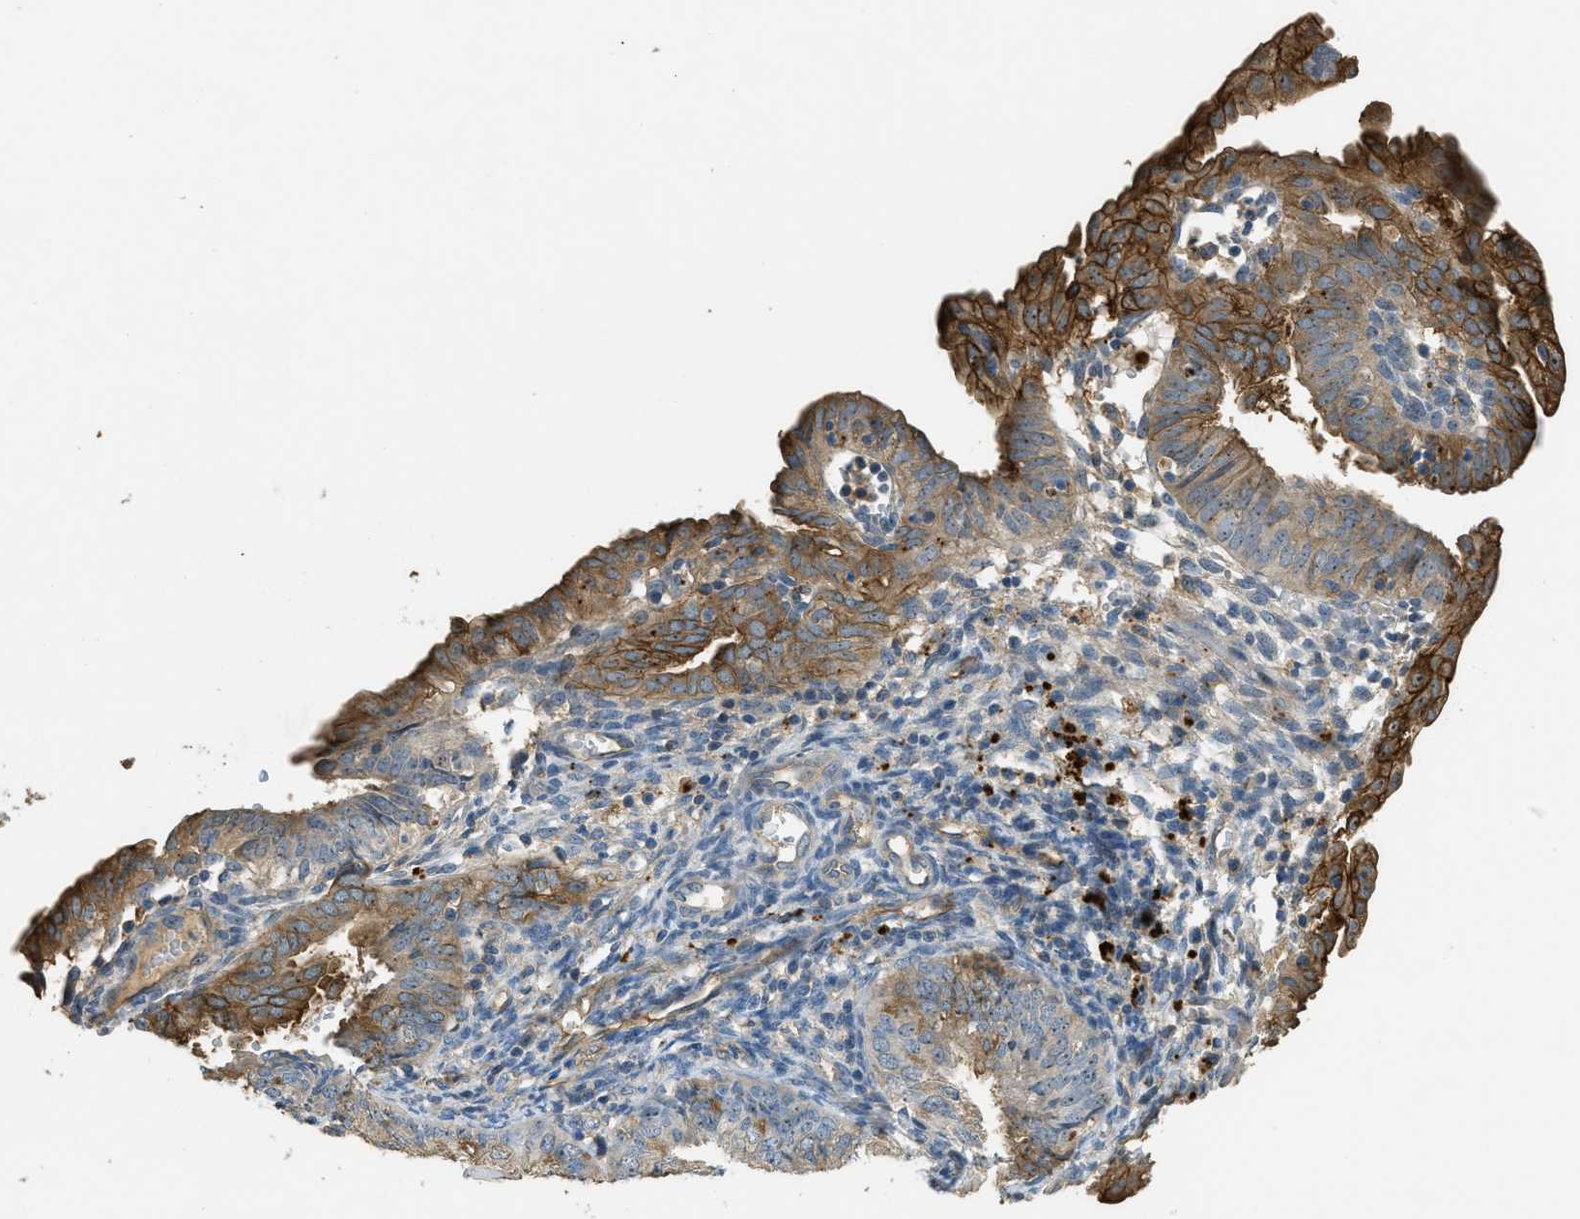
{"staining": {"intensity": "moderate", "quantity": "<25%", "location": "cytoplasmic/membranous"}, "tissue": "endometrial cancer", "cell_type": "Tumor cells", "image_type": "cancer", "snomed": [{"axis": "morphology", "description": "Adenocarcinoma, NOS"}, {"axis": "topography", "description": "Endometrium"}], "caption": "Protein staining by IHC exhibits moderate cytoplasmic/membranous expression in approximately <25% of tumor cells in endometrial cancer.", "gene": "OSMR", "patient": {"sex": "female", "age": 58}}